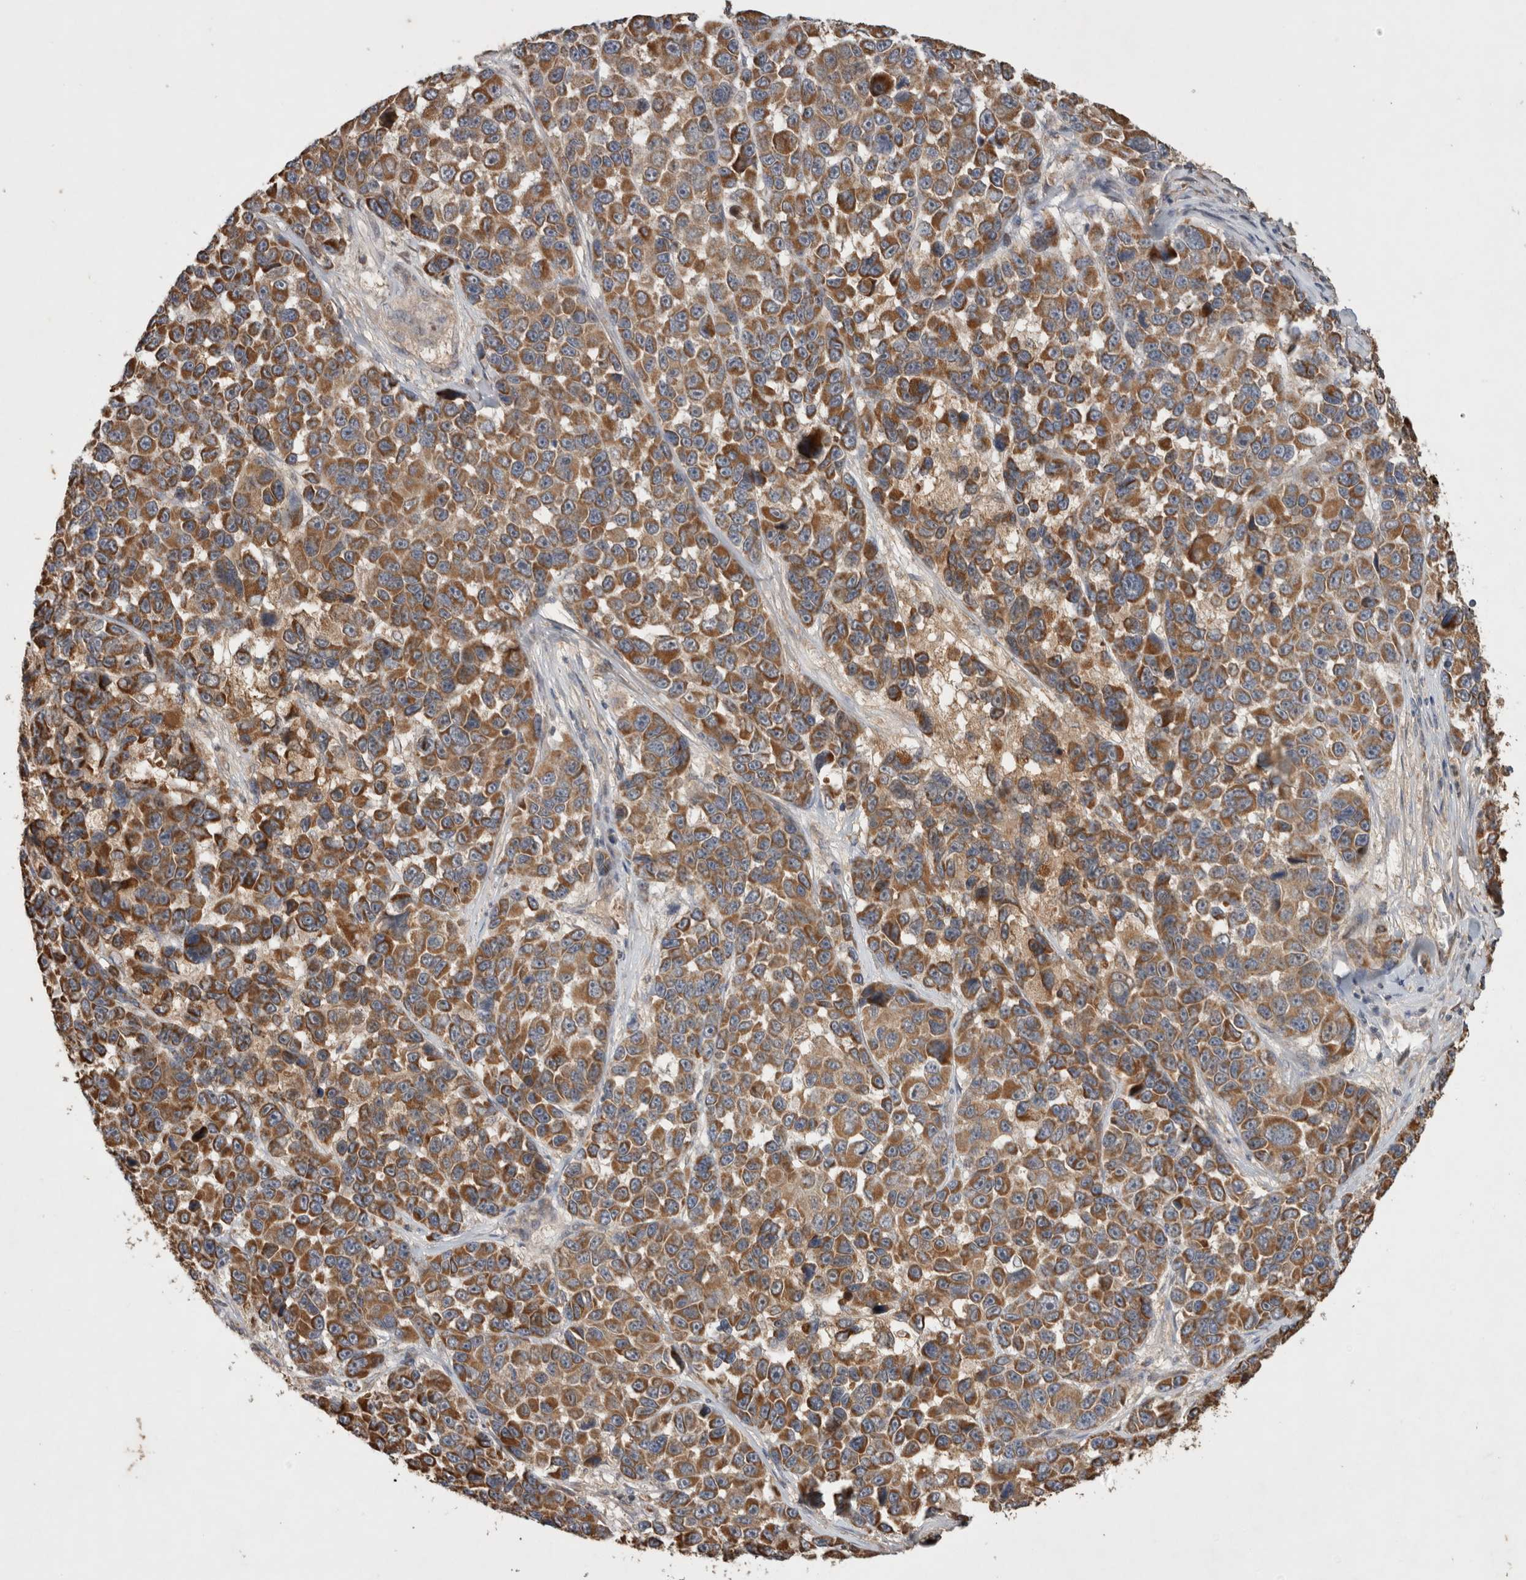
{"staining": {"intensity": "moderate", "quantity": ">75%", "location": "cytoplasmic/membranous"}, "tissue": "melanoma", "cell_type": "Tumor cells", "image_type": "cancer", "snomed": [{"axis": "morphology", "description": "Malignant melanoma, NOS"}, {"axis": "topography", "description": "Skin"}], "caption": "This photomicrograph shows malignant melanoma stained with immunohistochemistry (IHC) to label a protein in brown. The cytoplasmic/membranous of tumor cells show moderate positivity for the protein. Nuclei are counter-stained blue.", "gene": "SERAC1", "patient": {"sex": "male", "age": 53}}